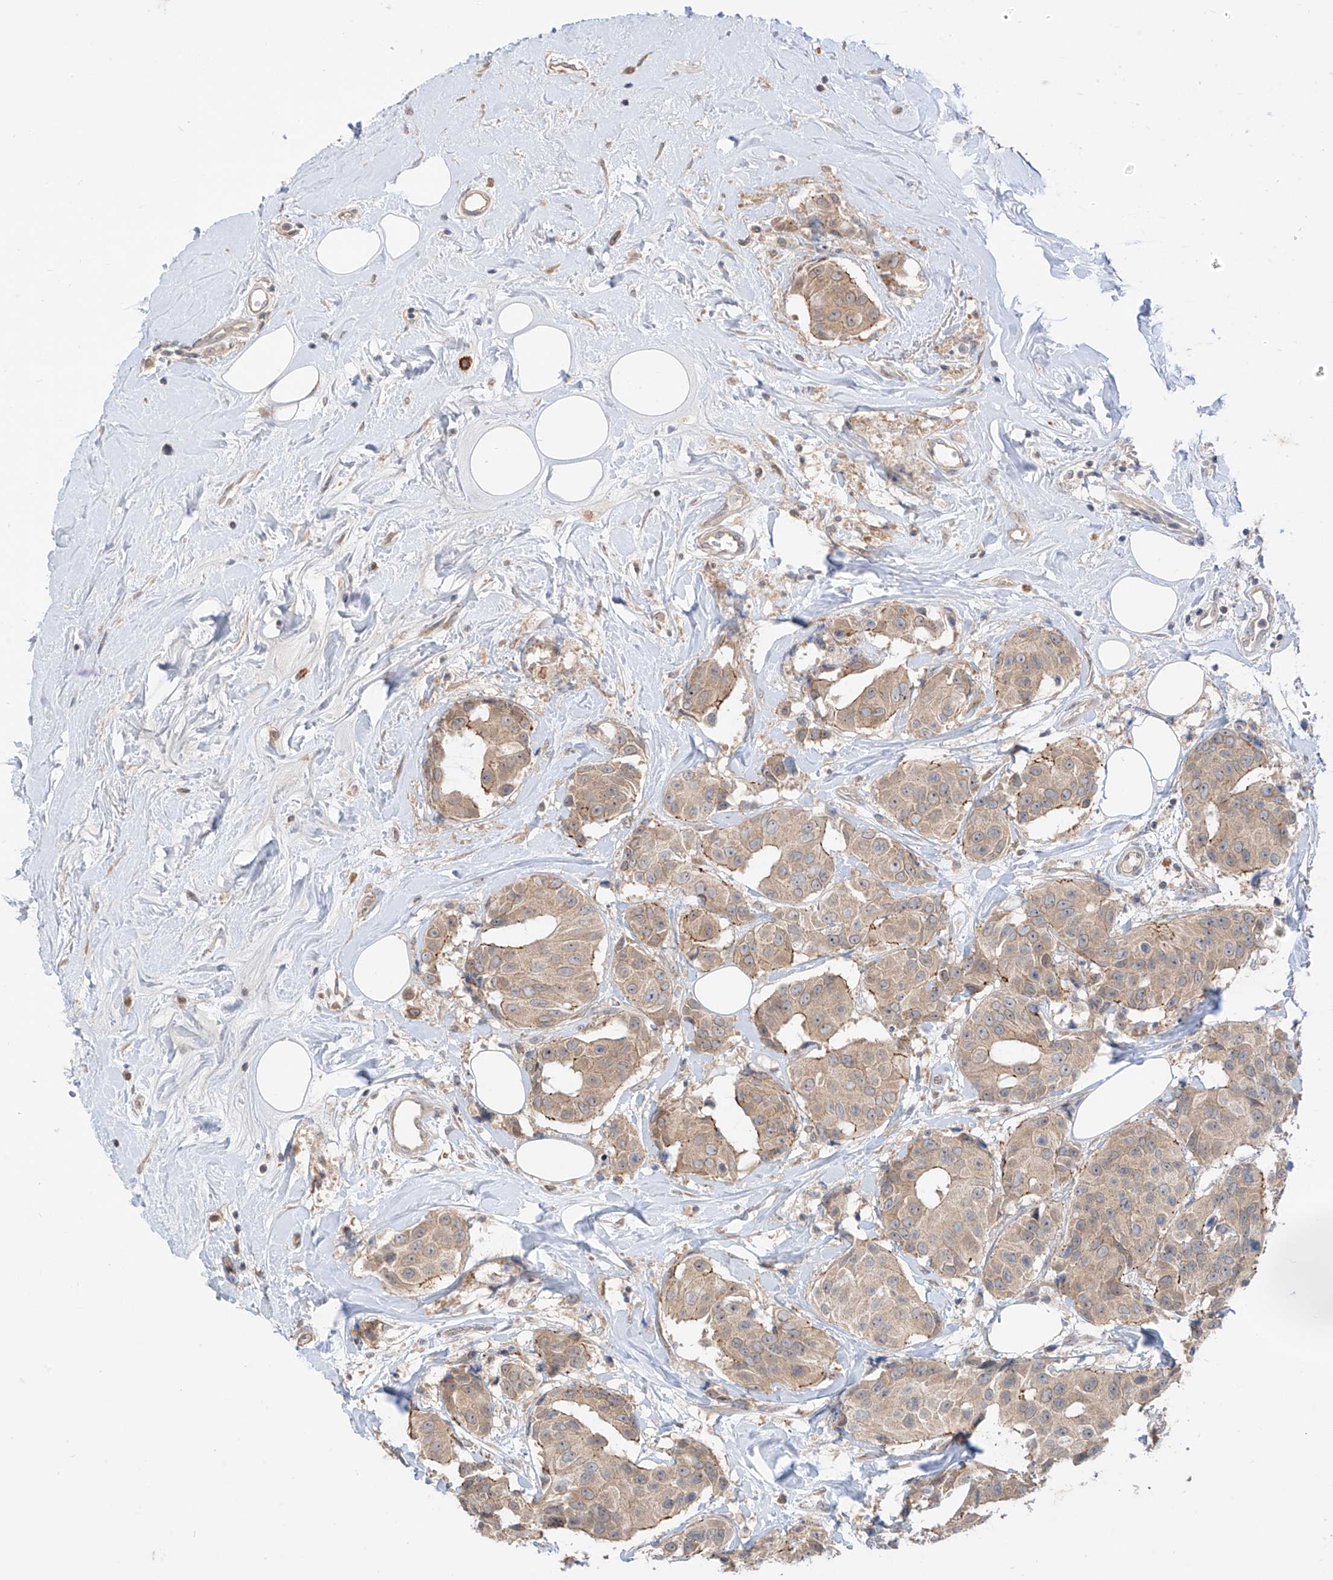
{"staining": {"intensity": "weak", "quantity": ">75%", "location": "cytoplasmic/membranous"}, "tissue": "breast cancer", "cell_type": "Tumor cells", "image_type": "cancer", "snomed": [{"axis": "morphology", "description": "Normal tissue, NOS"}, {"axis": "morphology", "description": "Duct carcinoma"}, {"axis": "topography", "description": "Breast"}], "caption": "IHC micrograph of human breast cancer (intraductal carcinoma) stained for a protein (brown), which shows low levels of weak cytoplasmic/membranous positivity in approximately >75% of tumor cells.", "gene": "MTUS2", "patient": {"sex": "female", "age": 39}}